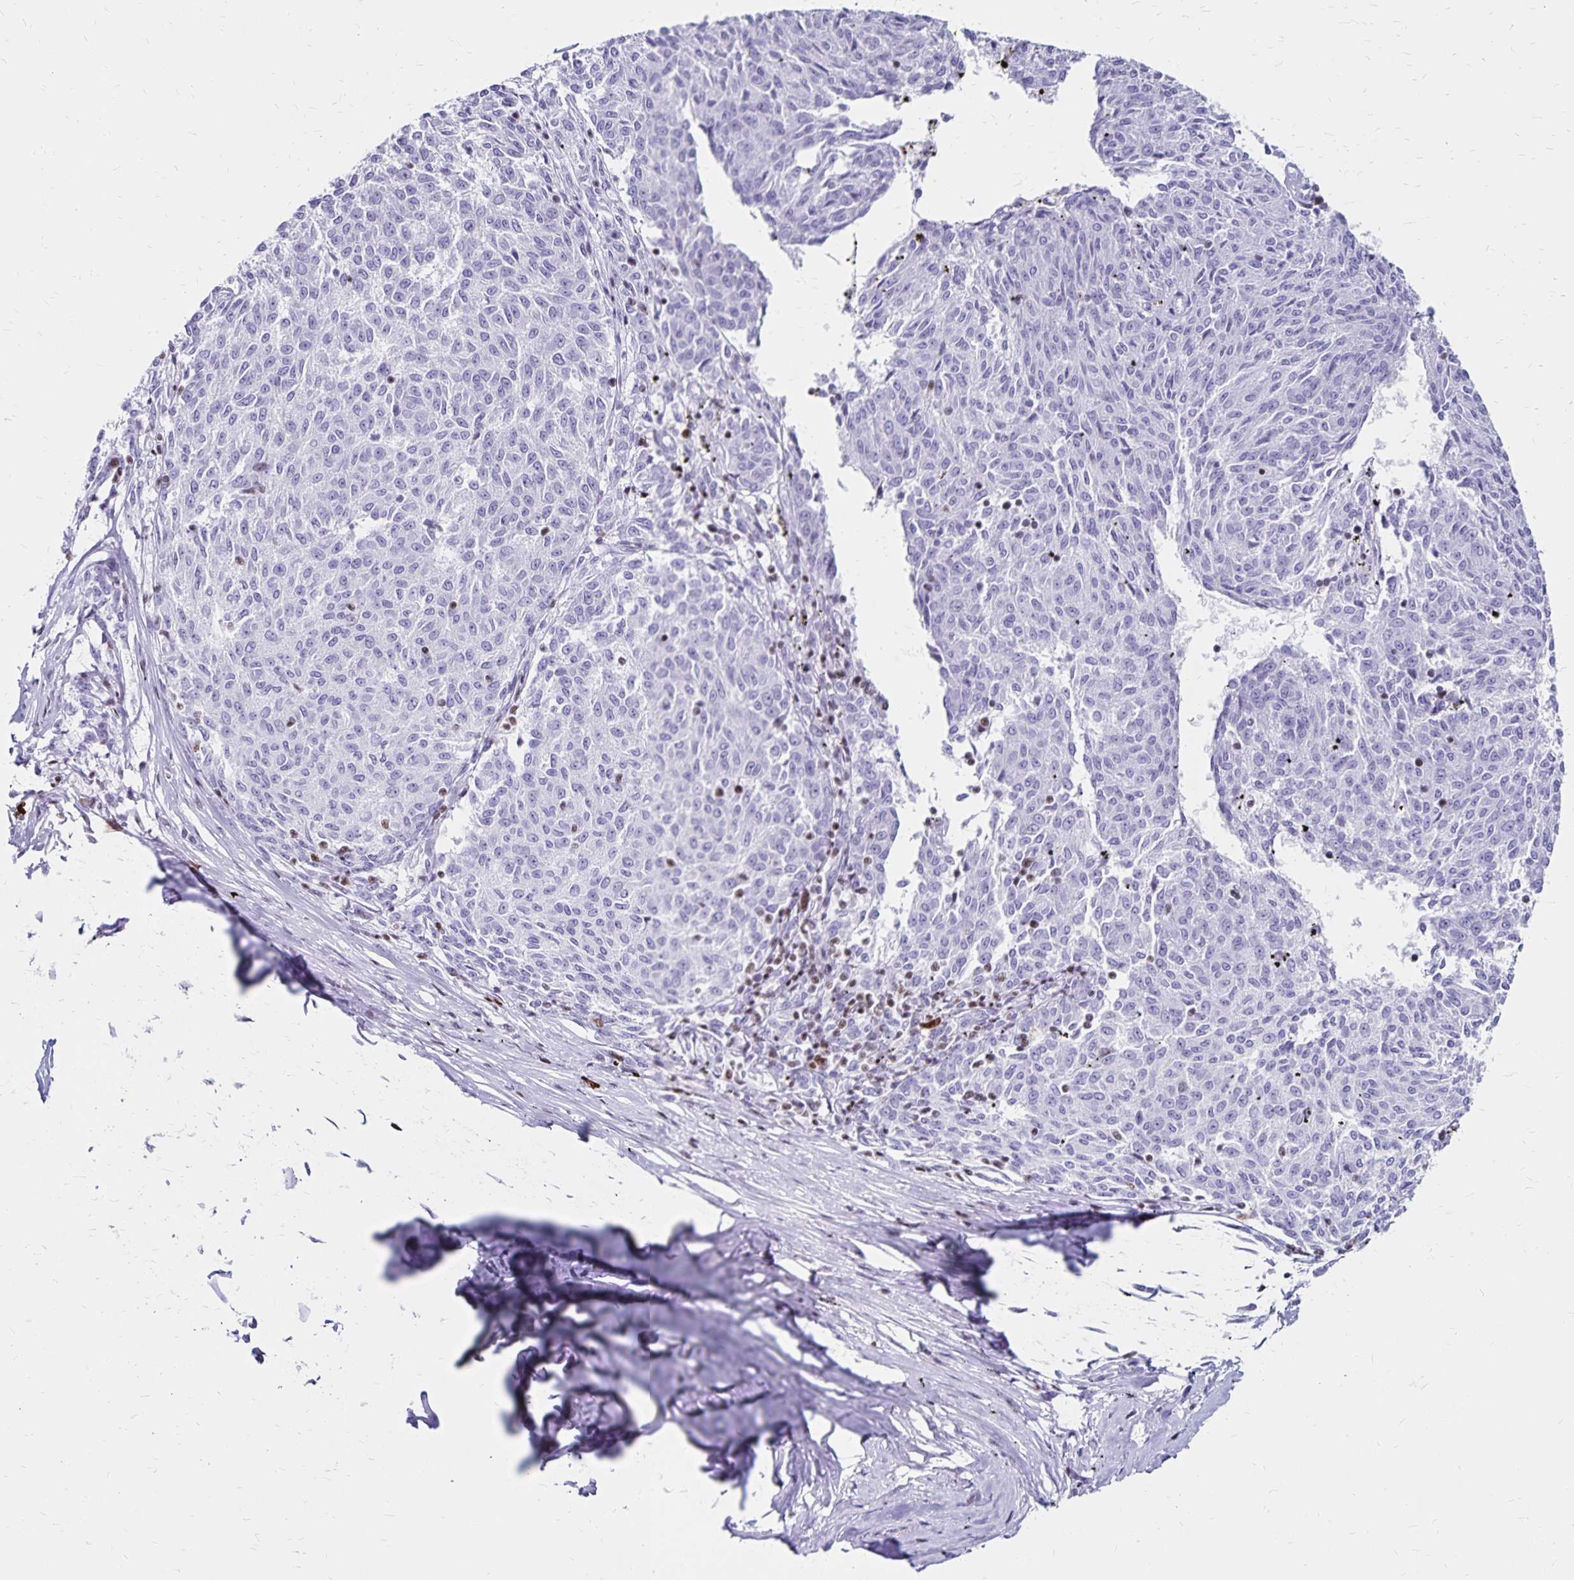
{"staining": {"intensity": "negative", "quantity": "none", "location": "none"}, "tissue": "melanoma", "cell_type": "Tumor cells", "image_type": "cancer", "snomed": [{"axis": "morphology", "description": "Malignant melanoma, NOS"}, {"axis": "topography", "description": "Skin"}], "caption": "Melanoma was stained to show a protein in brown. There is no significant staining in tumor cells.", "gene": "IKZF1", "patient": {"sex": "female", "age": 72}}